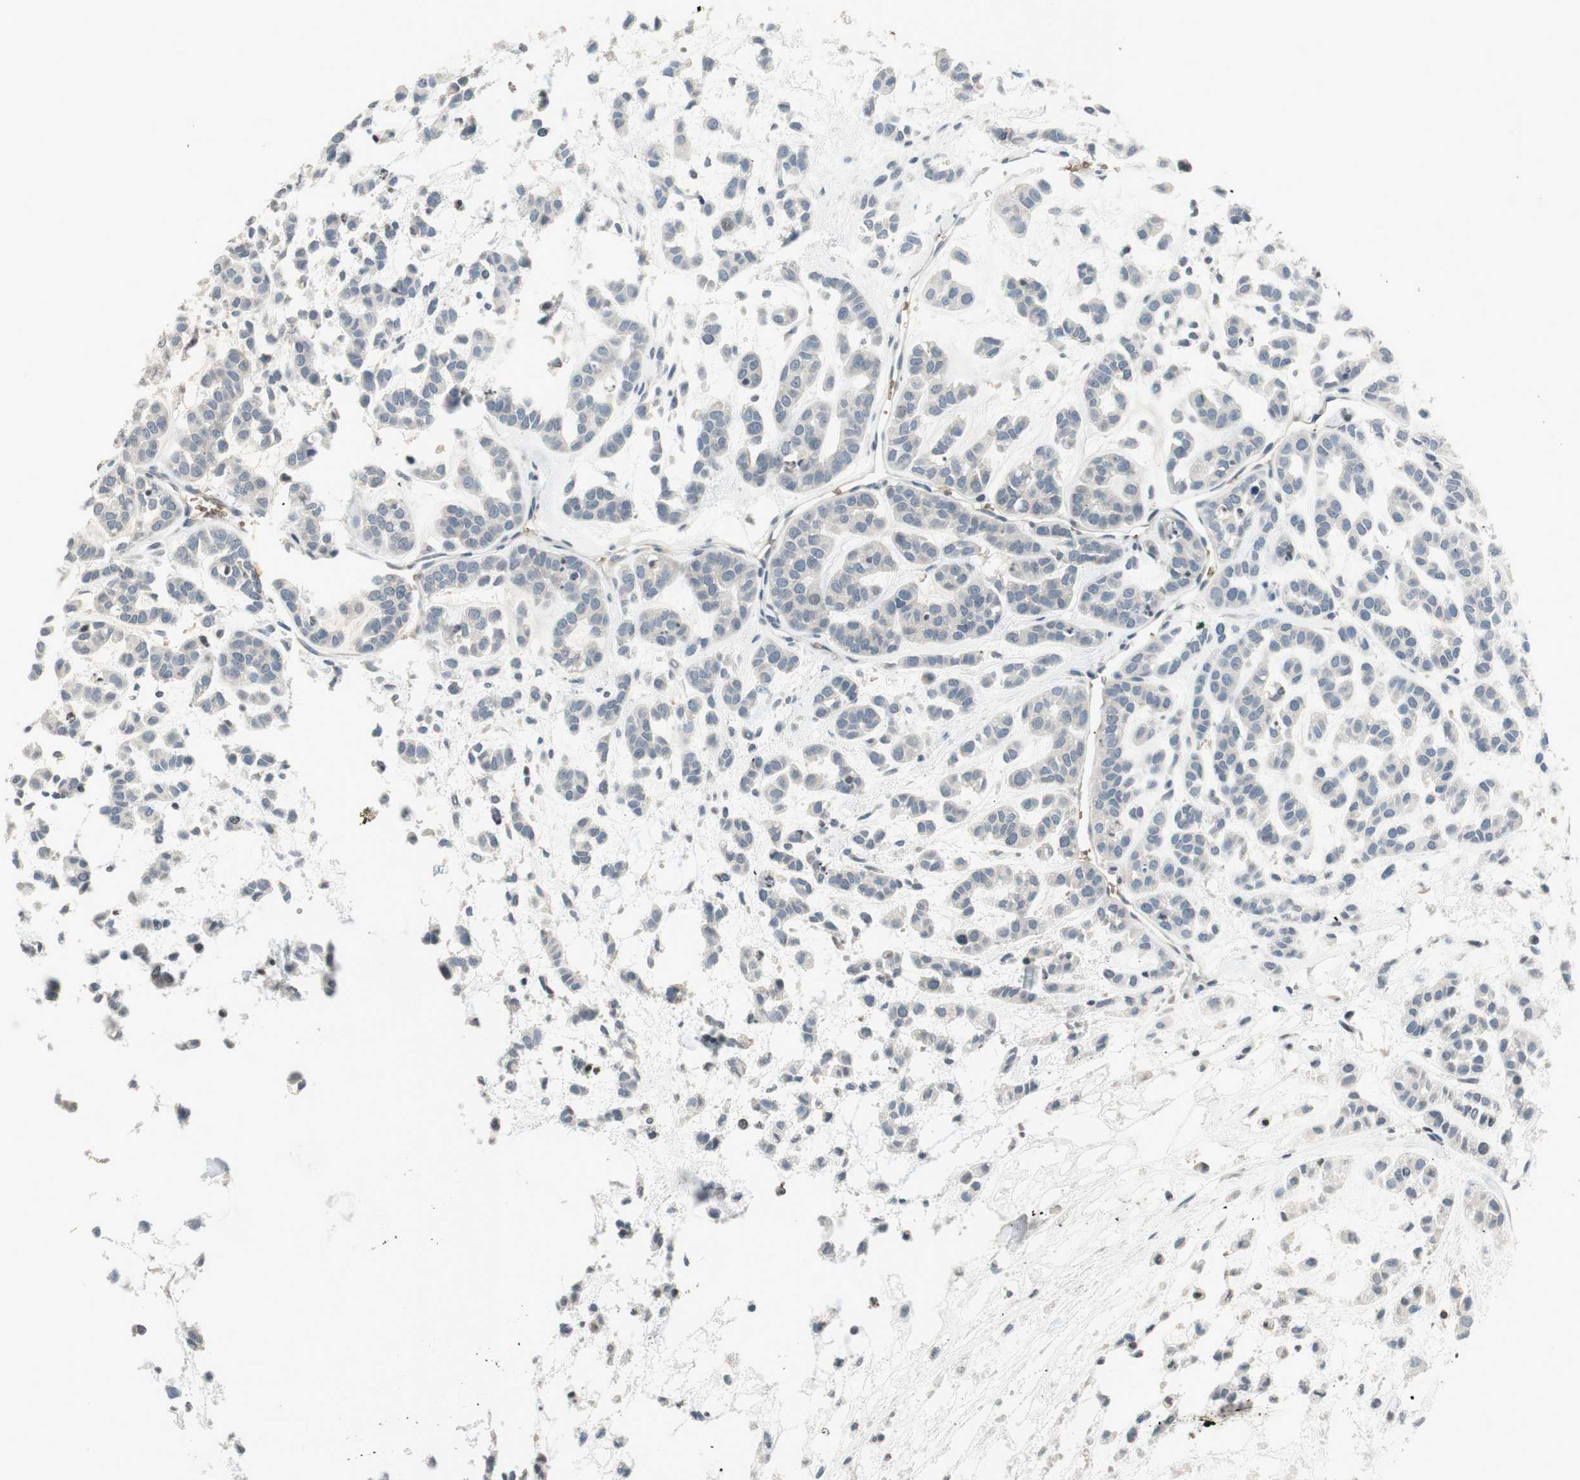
{"staining": {"intensity": "negative", "quantity": "none", "location": "none"}, "tissue": "head and neck cancer", "cell_type": "Tumor cells", "image_type": "cancer", "snomed": [{"axis": "morphology", "description": "Adenocarcinoma, NOS"}, {"axis": "morphology", "description": "Adenoma, NOS"}, {"axis": "topography", "description": "Head-Neck"}], "caption": "A high-resolution photomicrograph shows immunohistochemistry (IHC) staining of adenoma (head and neck), which exhibits no significant positivity in tumor cells.", "gene": "GYPC", "patient": {"sex": "female", "age": 55}}